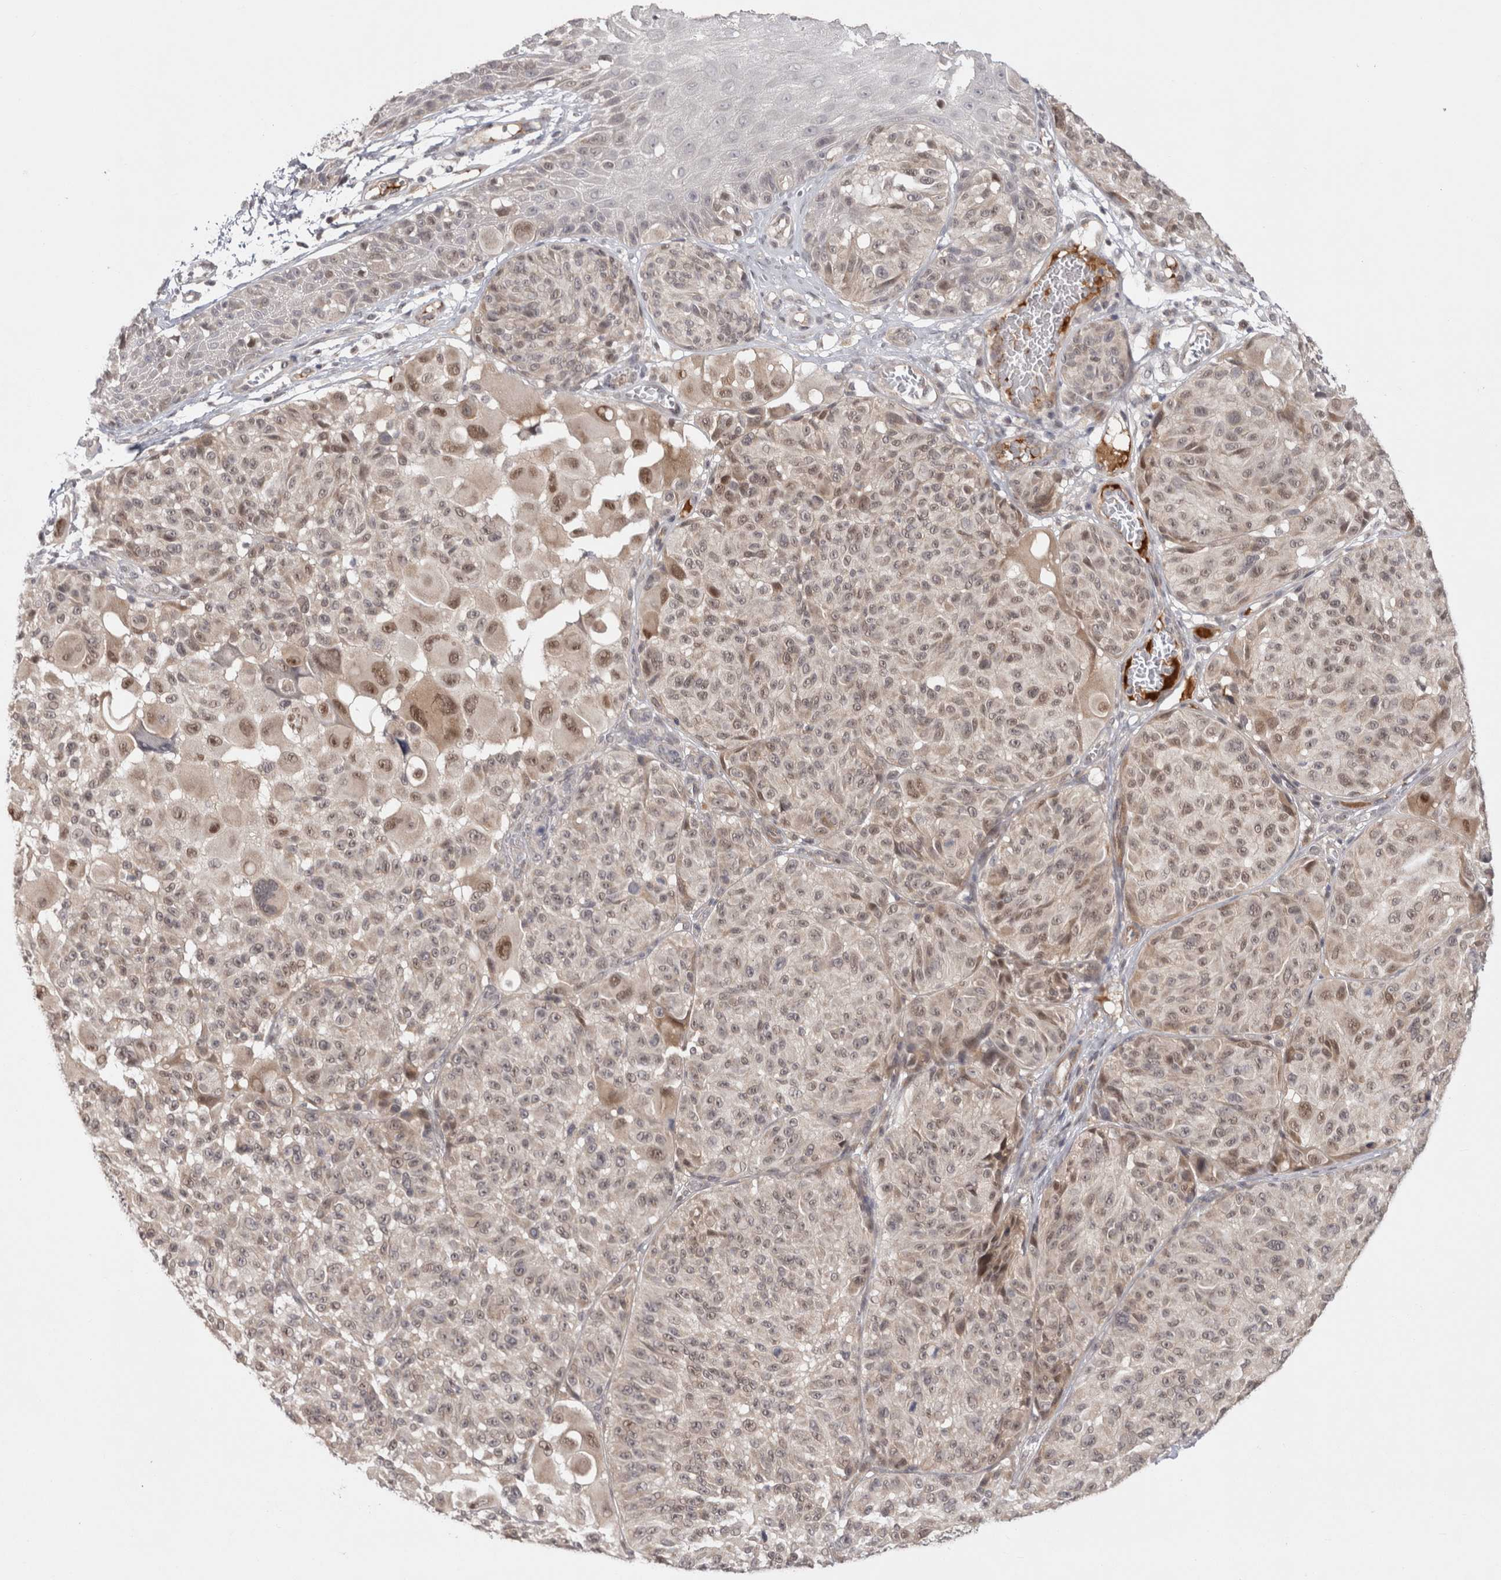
{"staining": {"intensity": "weak", "quantity": "25%-75%", "location": "cytoplasmic/membranous,nuclear"}, "tissue": "melanoma", "cell_type": "Tumor cells", "image_type": "cancer", "snomed": [{"axis": "morphology", "description": "Malignant melanoma, NOS"}, {"axis": "topography", "description": "Skin"}], "caption": "Brown immunohistochemical staining in human malignant melanoma displays weak cytoplasmic/membranous and nuclear expression in about 25%-75% of tumor cells.", "gene": "ZNF318", "patient": {"sex": "male", "age": 83}}